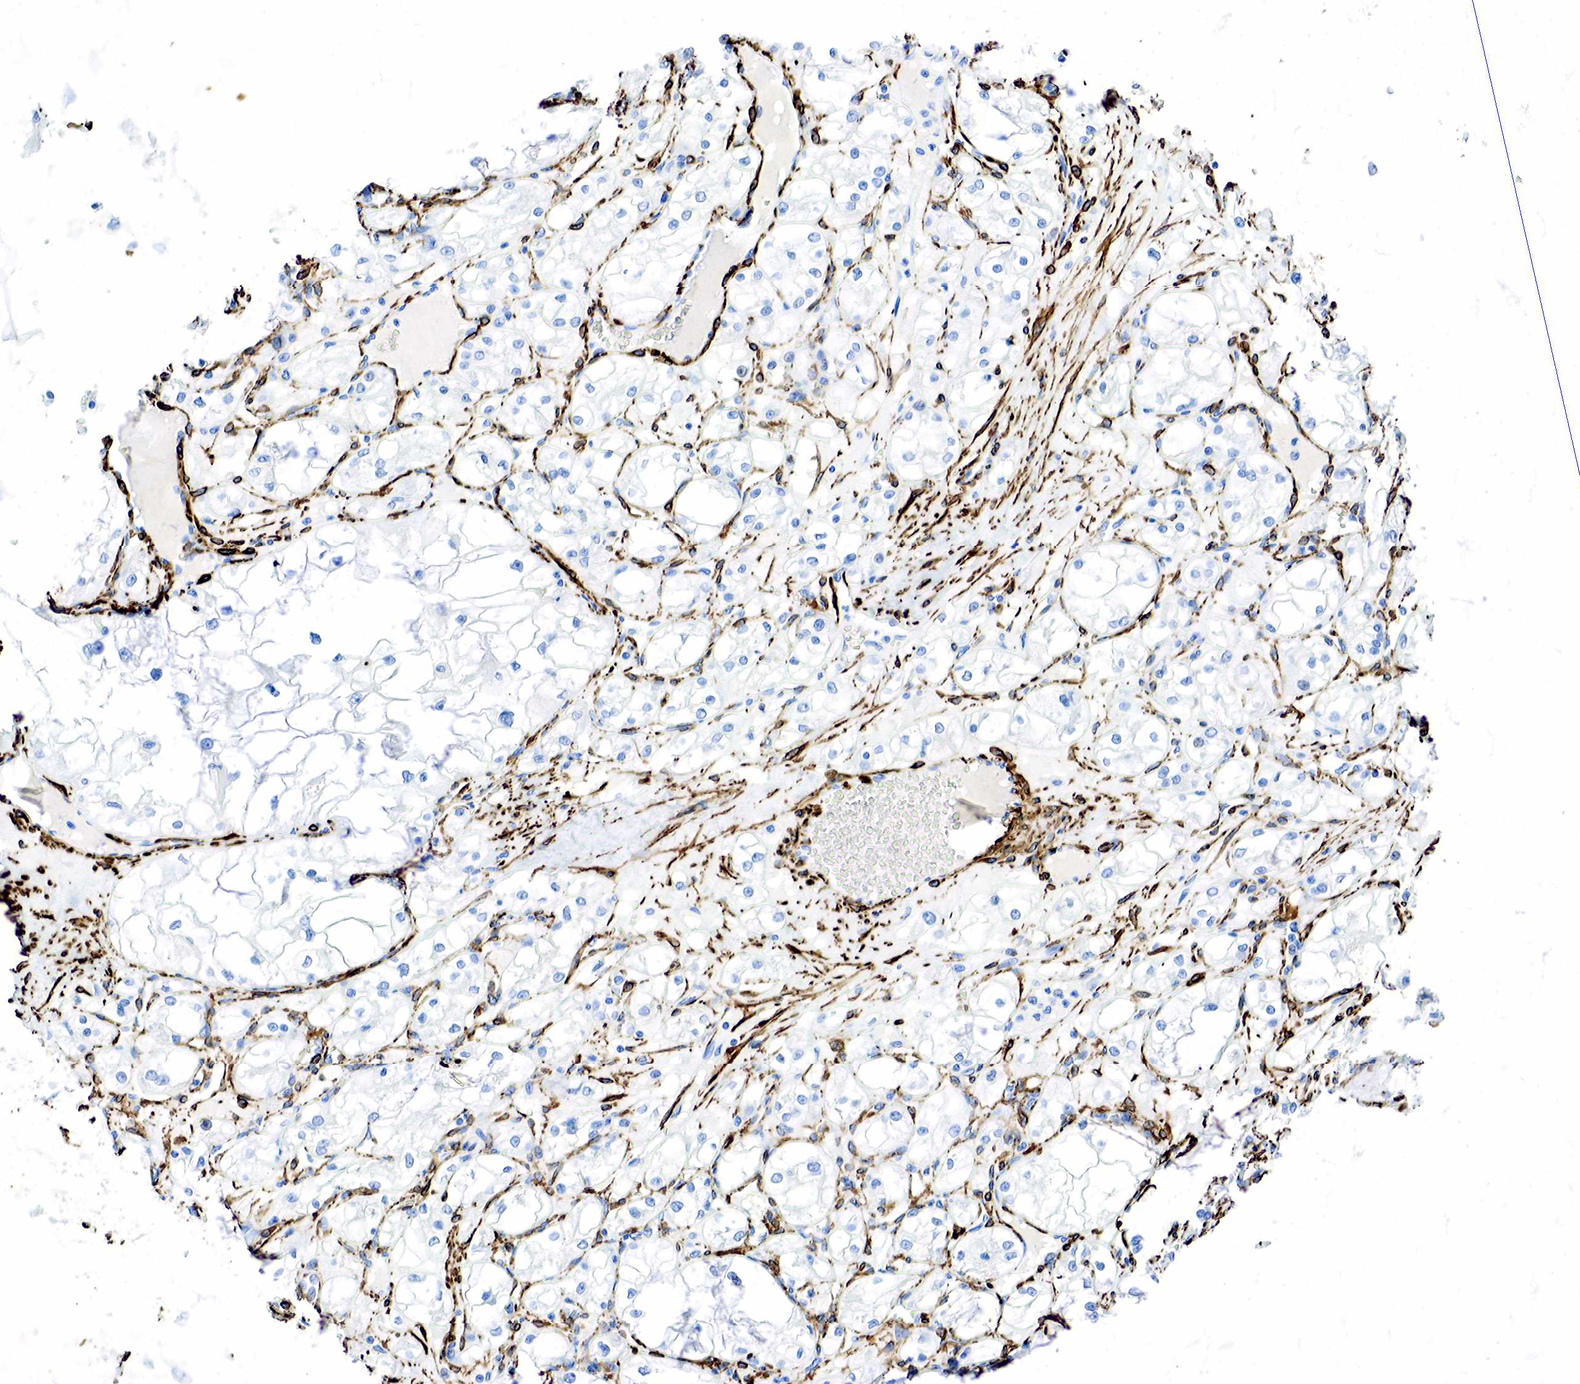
{"staining": {"intensity": "negative", "quantity": "none", "location": "none"}, "tissue": "renal cancer", "cell_type": "Tumor cells", "image_type": "cancer", "snomed": [{"axis": "morphology", "description": "Adenocarcinoma, NOS"}, {"axis": "topography", "description": "Kidney"}], "caption": "Immunohistochemistry (IHC) micrograph of neoplastic tissue: renal adenocarcinoma stained with DAB (3,3'-diaminobenzidine) reveals no significant protein positivity in tumor cells.", "gene": "ACTA1", "patient": {"sex": "male", "age": 61}}